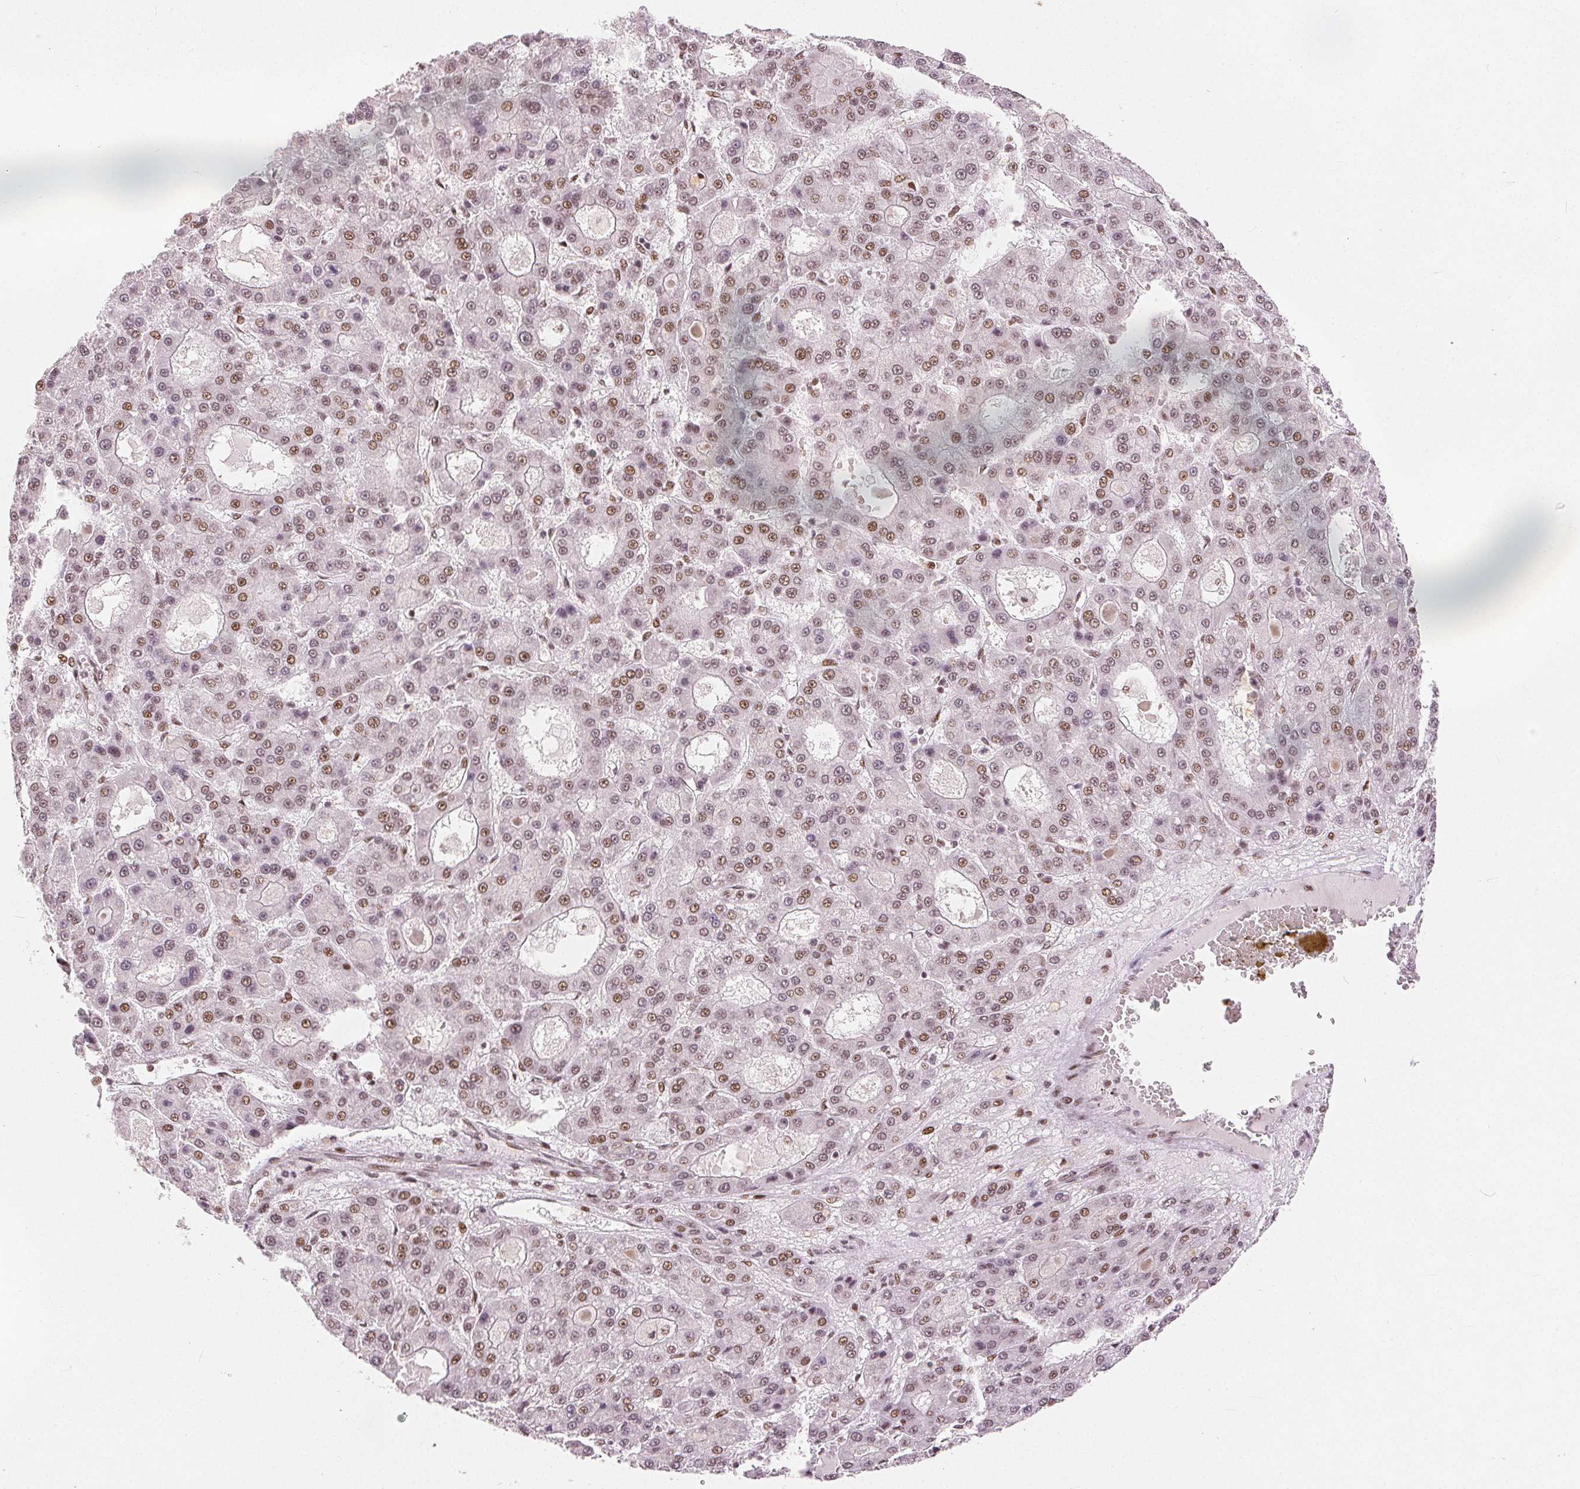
{"staining": {"intensity": "moderate", "quantity": ">75%", "location": "nuclear"}, "tissue": "liver cancer", "cell_type": "Tumor cells", "image_type": "cancer", "snomed": [{"axis": "morphology", "description": "Carcinoma, Hepatocellular, NOS"}, {"axis": "topography", "description": "Liver"}], "caption": "Immunohistochemical staining of liver cancer (hepatocellular carcinoma) displays medium levels of moderate nuclear positivity in about >75% of tumor cells. (DAB IHC with brightfield microscopy, high magnification).", "gene": "ZNF703", "patient": {"sex": "male", "age": 70}}